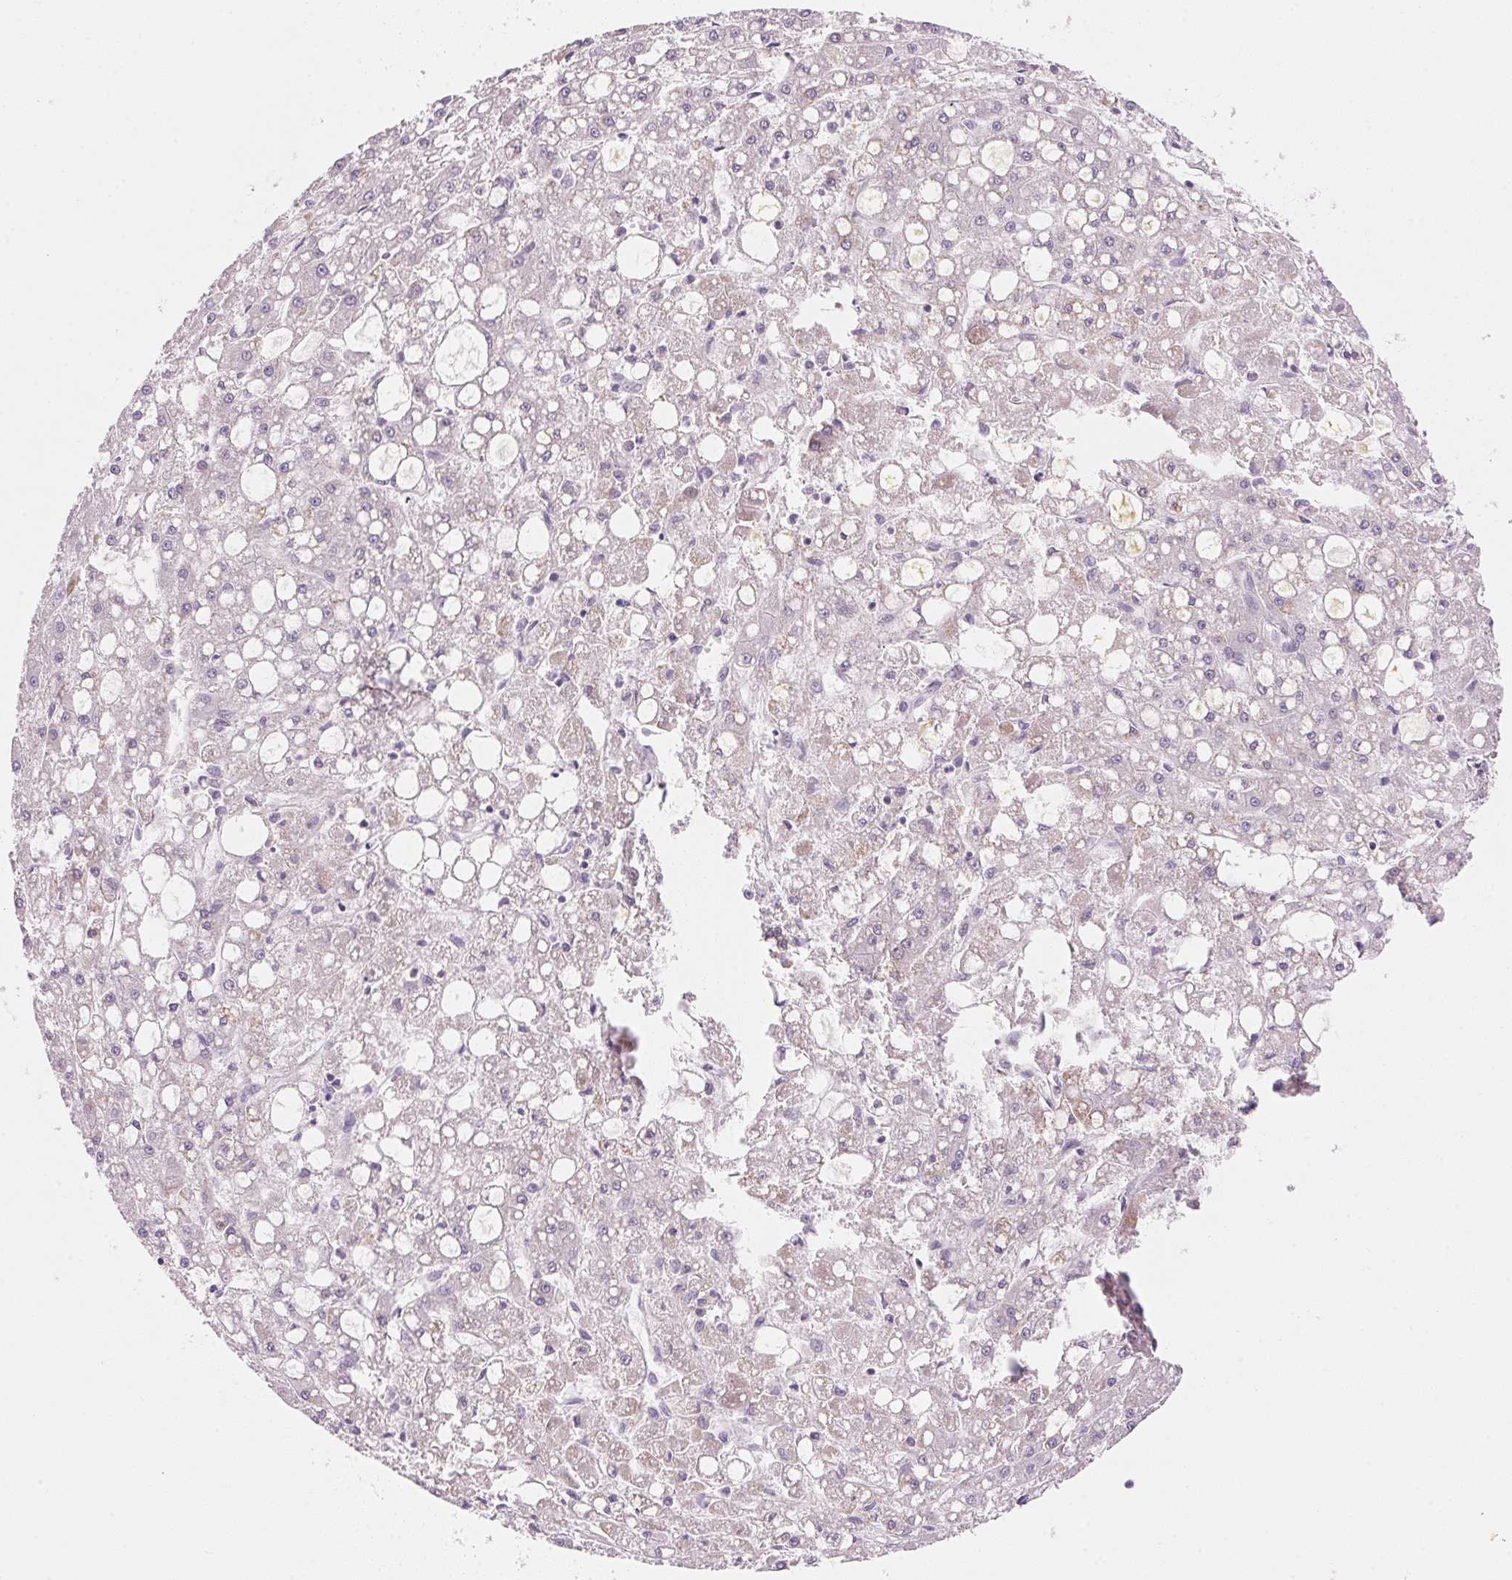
{"staining": {"intensity": "negative", "quantity": "none", "location": "none"}, "tissue": "liver cancer", "cell_type": "Tumor cells", "image_type": "cancer", "snomed": [{"axis": "morphology", "description": "Carcinoma, Hepatocellular, NOS"}, {"axis": "topography", "description": "Liver"}], "caption": "This is an immunohistochemistry (IHC) histopathology image of hepatocellular carcinoma (liver). There is no staining in tumor cells.", "gene": "CYP11B1", "patient": {"sex": "male", "age": 67}}